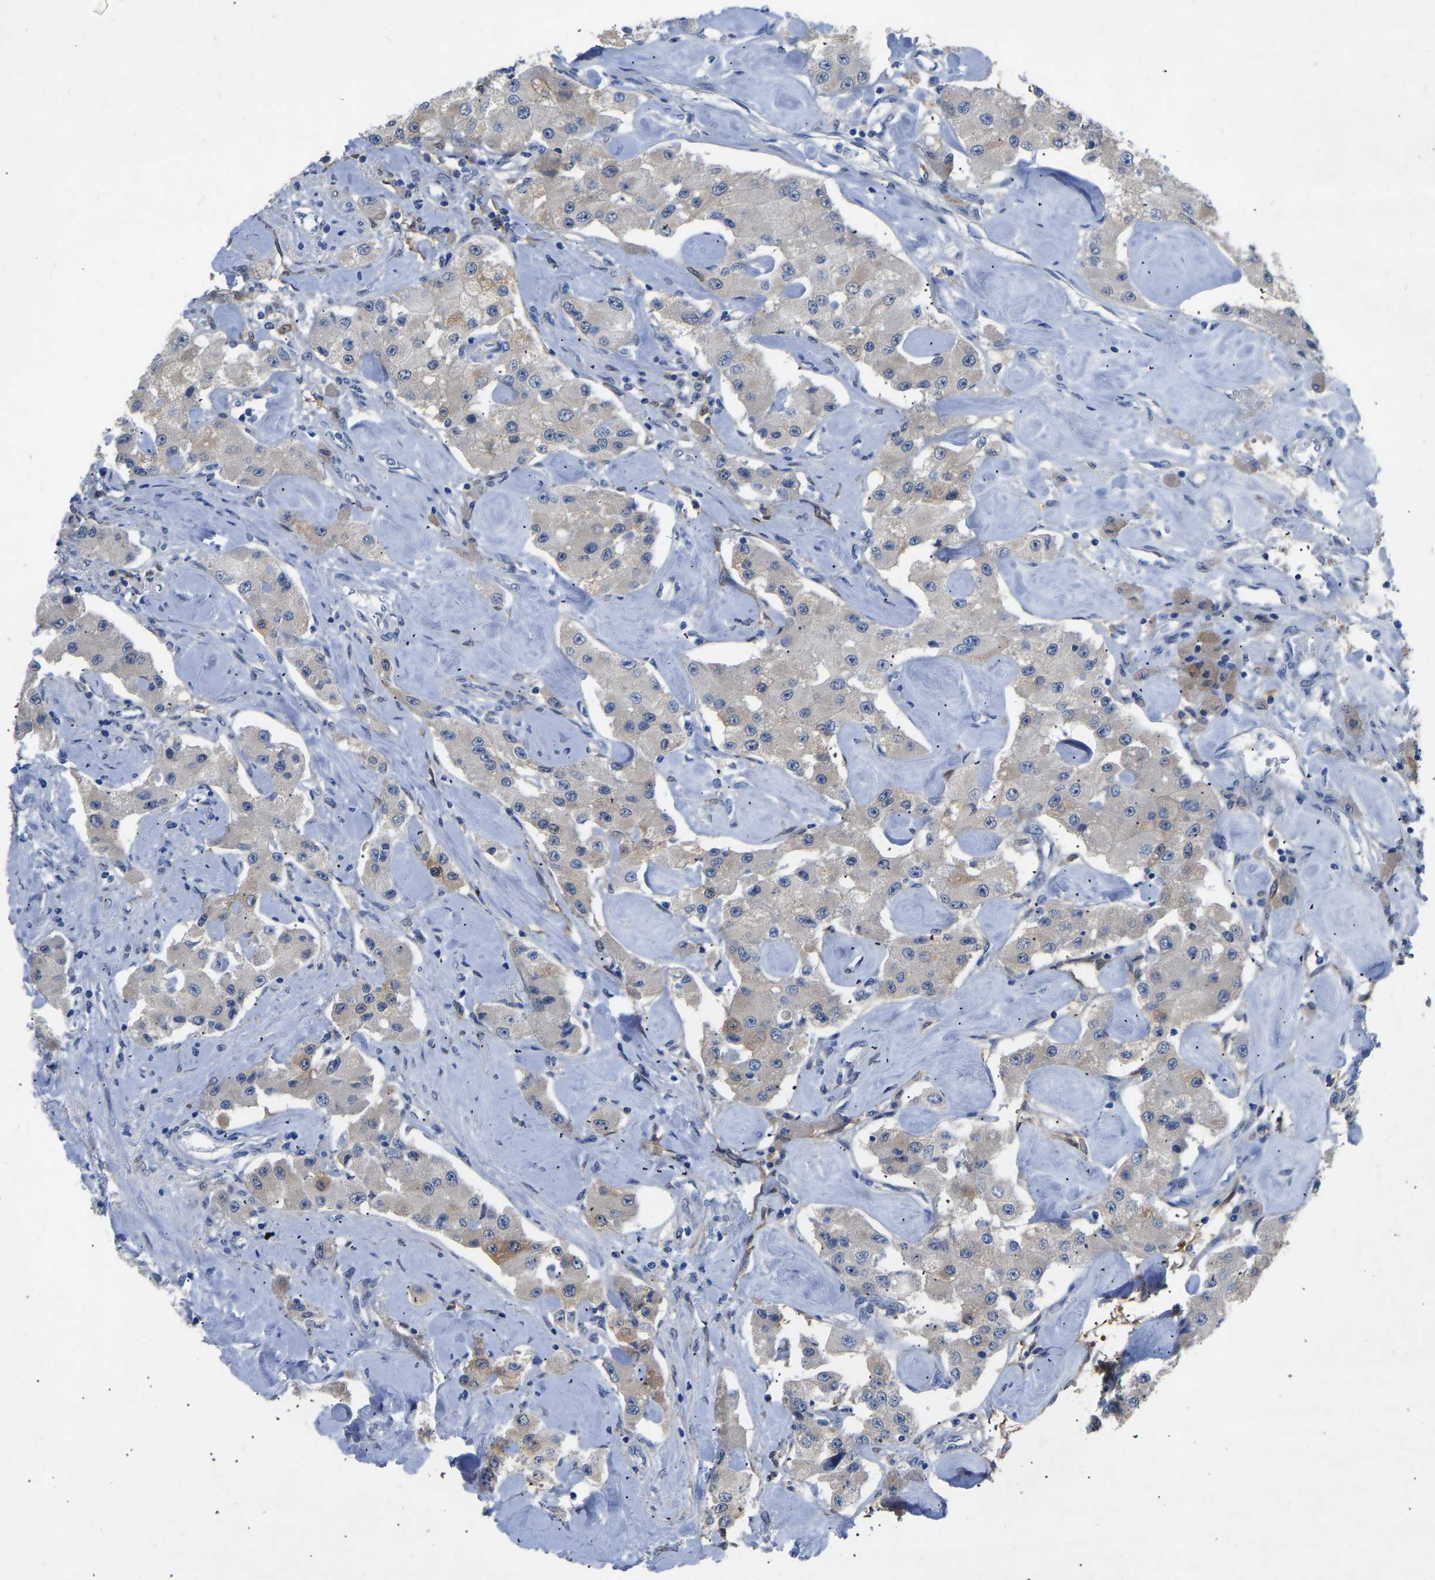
{"staining": {"intensity": "moderate", "quantity": "<25%", "location": "cytoplasmic/membranous"}, "tissue": "carcinoid", "cell_type": "Tumor cells", "image_type": "cancer", "snomed": [{"axis": "morphology", "description": "Carcinoid, malignant, NOS"}, {"axis": "topography", "description": "Pancreas"}], "caption": "This histopathology image reveals immunohistochemistry staining of human carcinoid, with low moderate cytoplasmic/membranous positivity in approximately <25% of tumor cells.", "gene": "RBP1", "patient": {"sex": "male", "age": 41}}